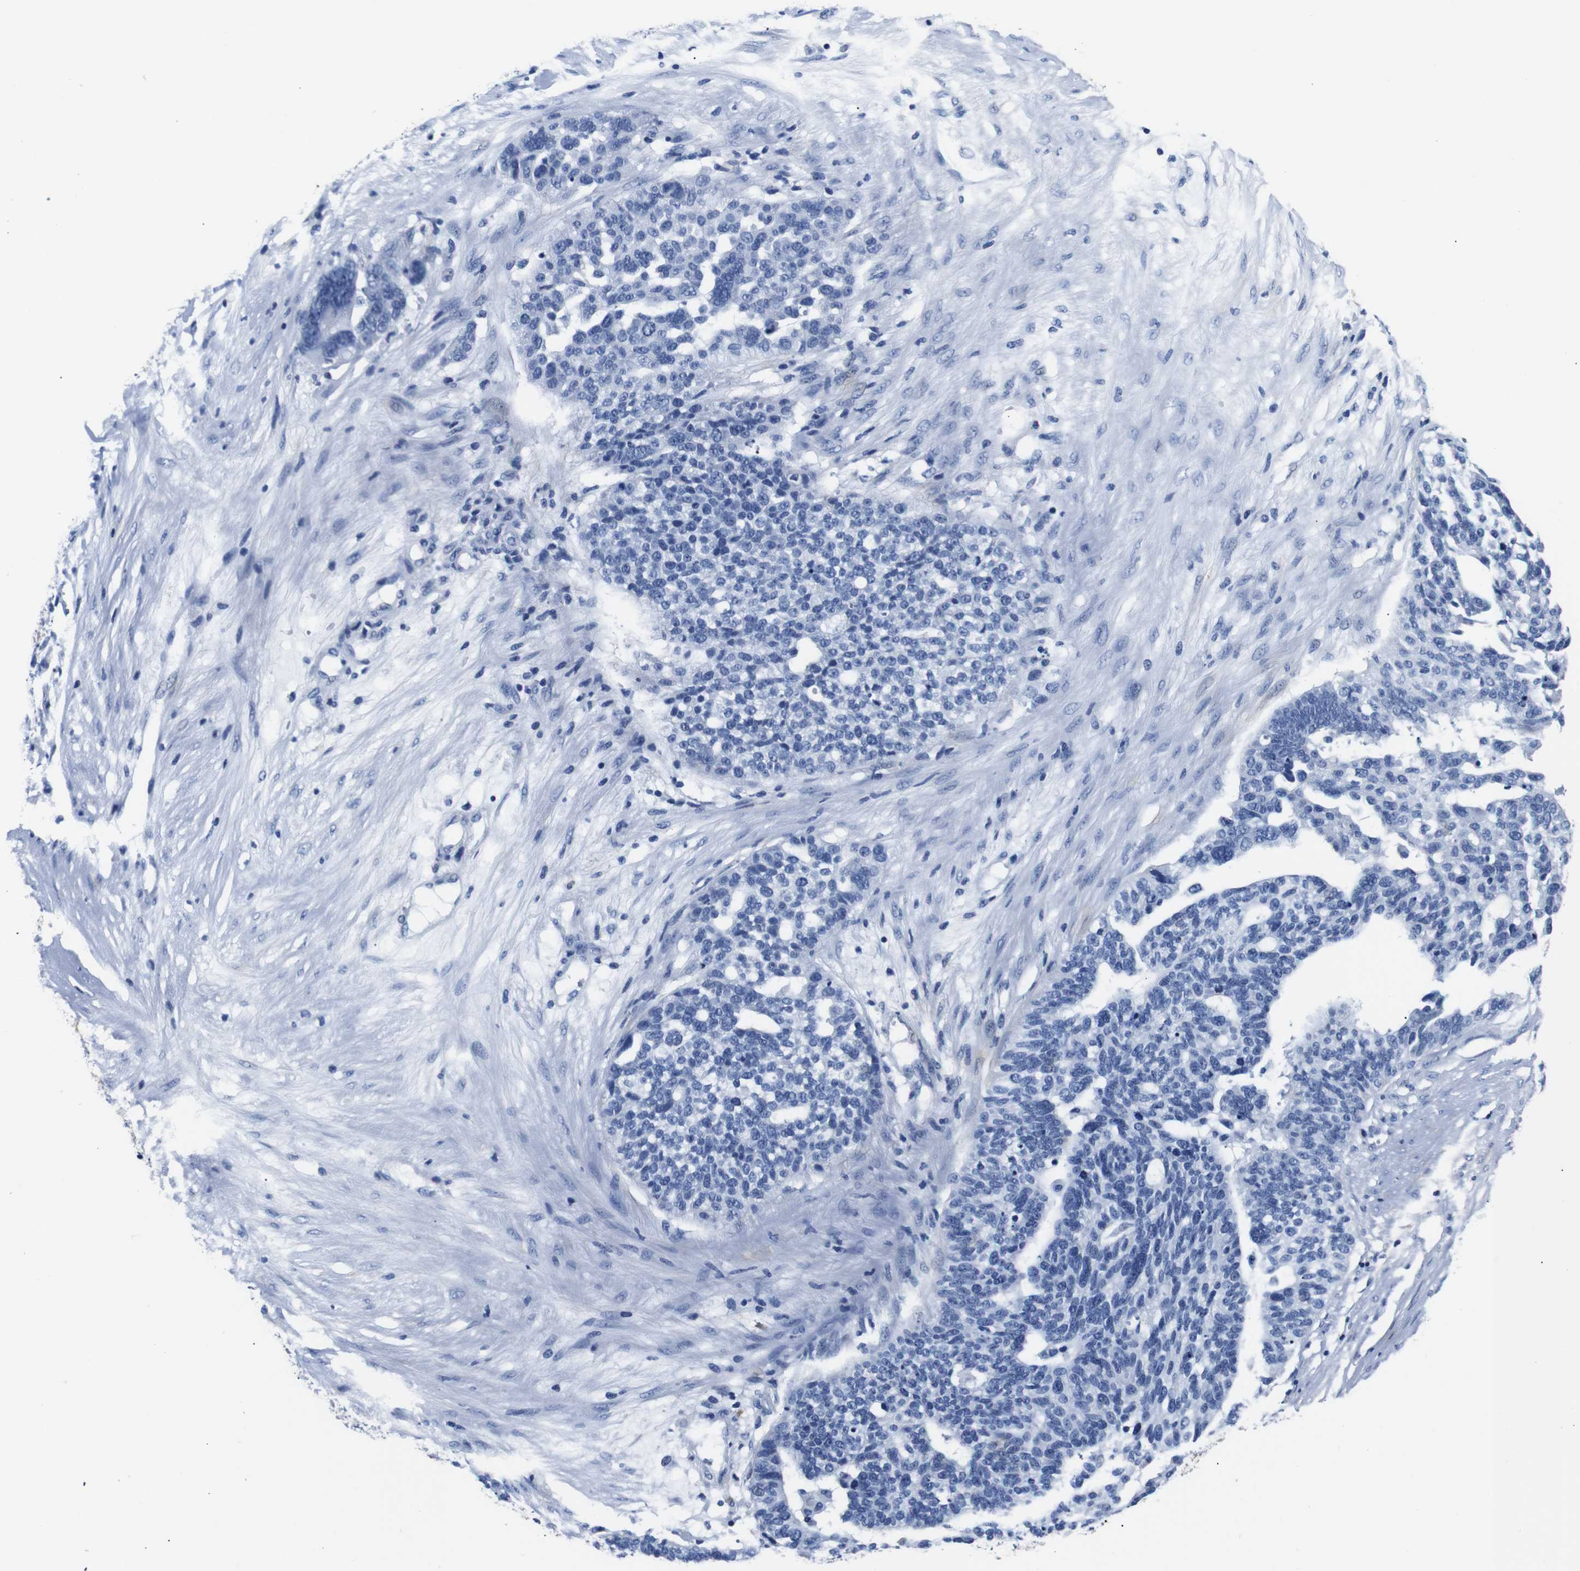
{"staining": {"intensity": "negative", "quantity": "none", "location": "none"}, "tissue": "ovarian cancer", "cell_type": "Tumor cells", "image_type": "cancer", "snomed": [{"axis": "morphology", "description": "Cystadenocarcinoma, serous, NOS"}, {"axis": "topography", "description": "Ovary"}], "caption": "This is an immunohistochemistry (IHC) image of ovarian serous cystadenocarcinoma. There is no expression in tumor cells.", "gene": "GAP43", "patient": {"sex": "female", "age": 59}}